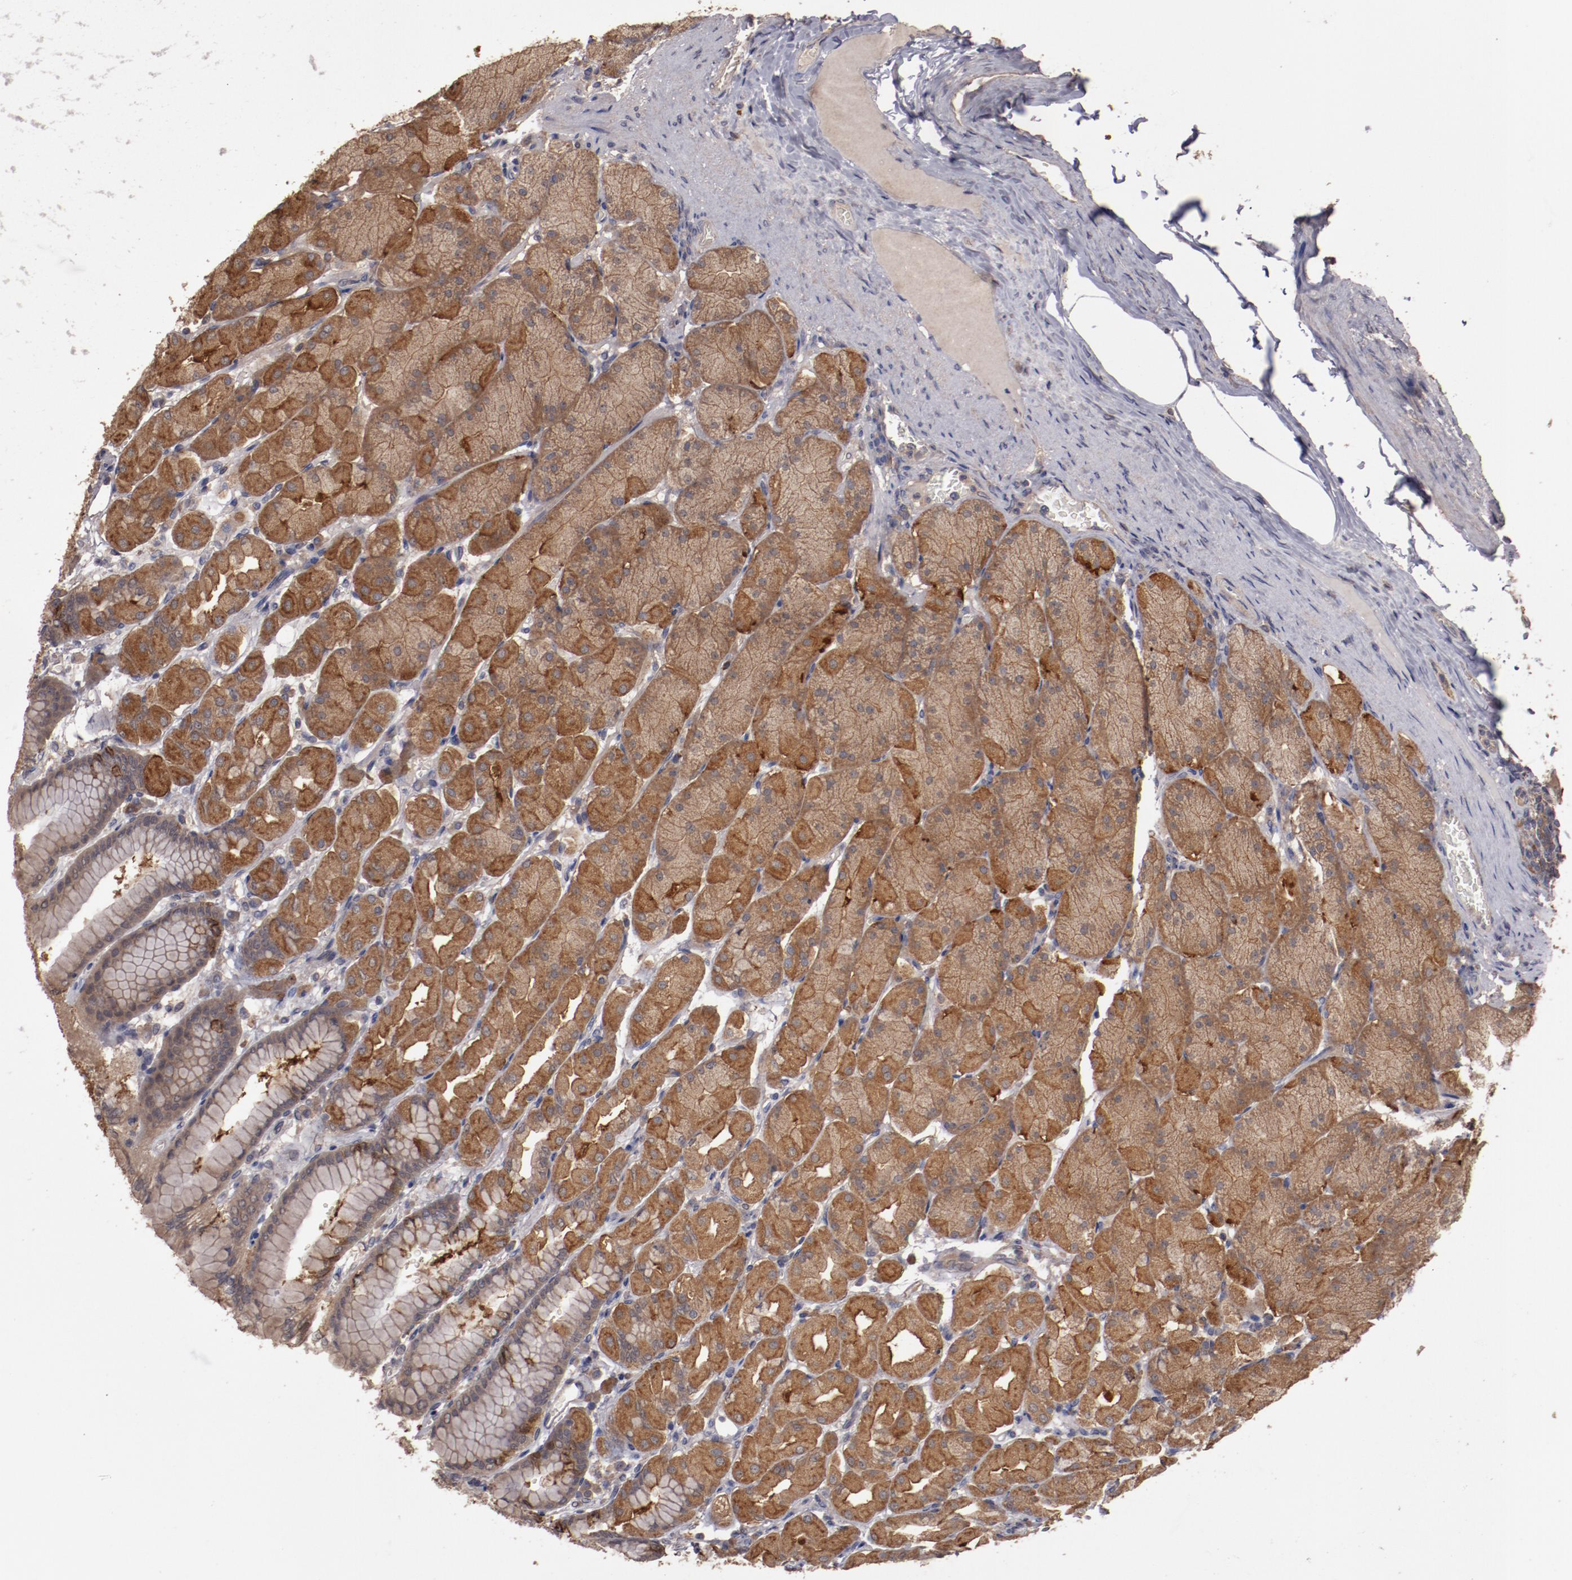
{"staining": {"intensity": "strong", "quantity": ">75%", "location": "cytoplasmic/membranous"}, "tissue": "stomach", "cell_type": "Glandular cells", "image_type": "normal", "snomed": [{"axis": "morphology", "description": "Normal tissue, NOS"}, {"axis": "topography", "description": "Stomach, upper"}], "caption": "Immunohistochemical staining of normal stomach displays strong cytoplasmic/membranous protein expression in about >75% of glandular cells.", "gene": "LRRC75B", "patient": {"sex": "female", "age": 56}}